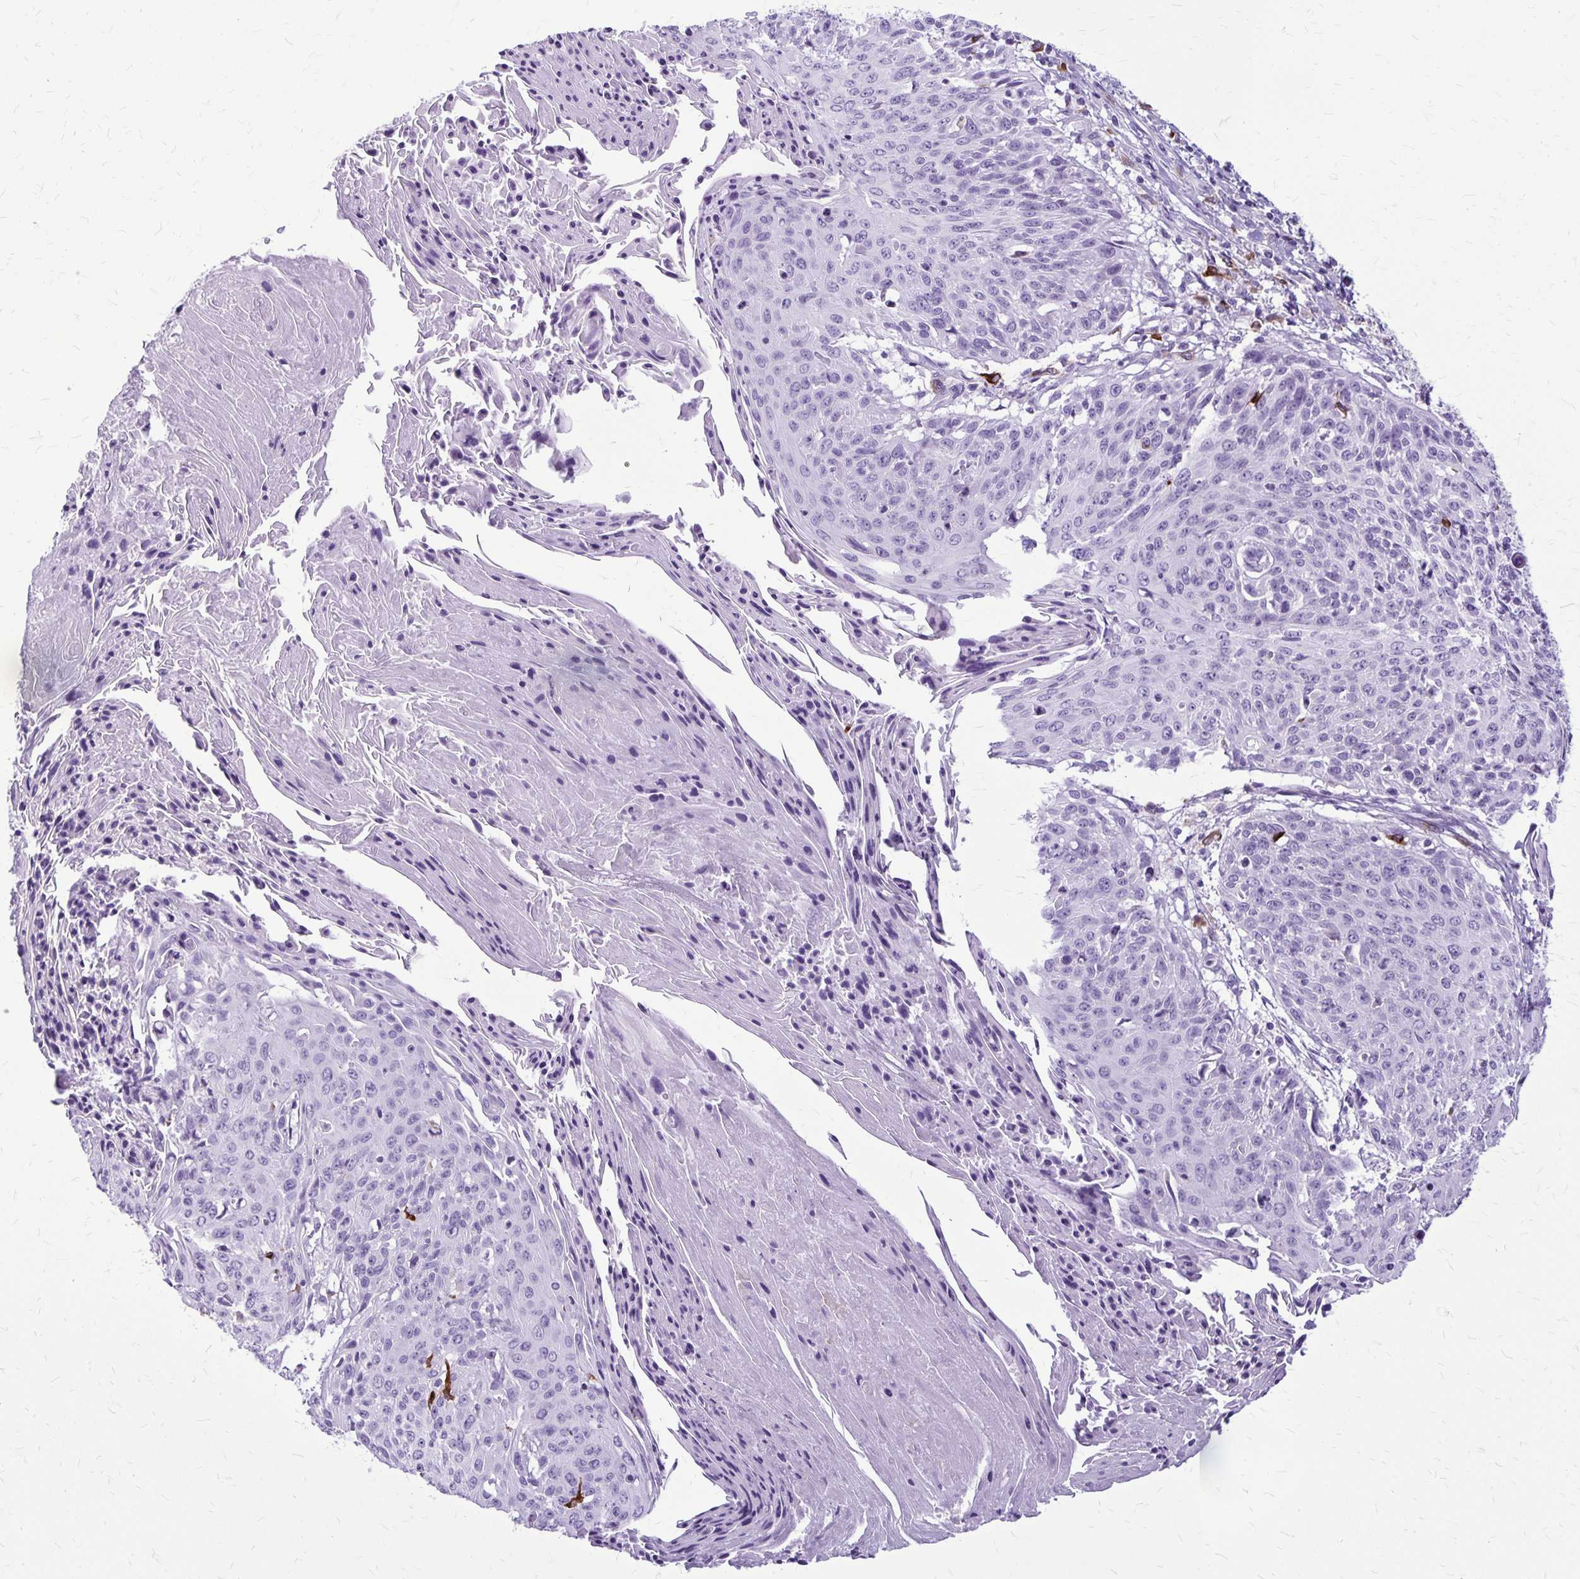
{"staining": {"intensity": "negative", "quantity": "none", "location": "none"}, "tissue": "cervical cancer", "cell_type": "Tumor cells", "image_type": "cancer", "snomed": [{"axis": "morphology", "description": "Squamous cell carcinoma, NOS"}, {"axis": "topography", "description": "Cervix"}], "caption": "Tumor cells are negative for brown protein staining in squamous cell carcinoma (cervical).", "gene": "RTN1", "patient": {"sex": "female", "age": 45}}